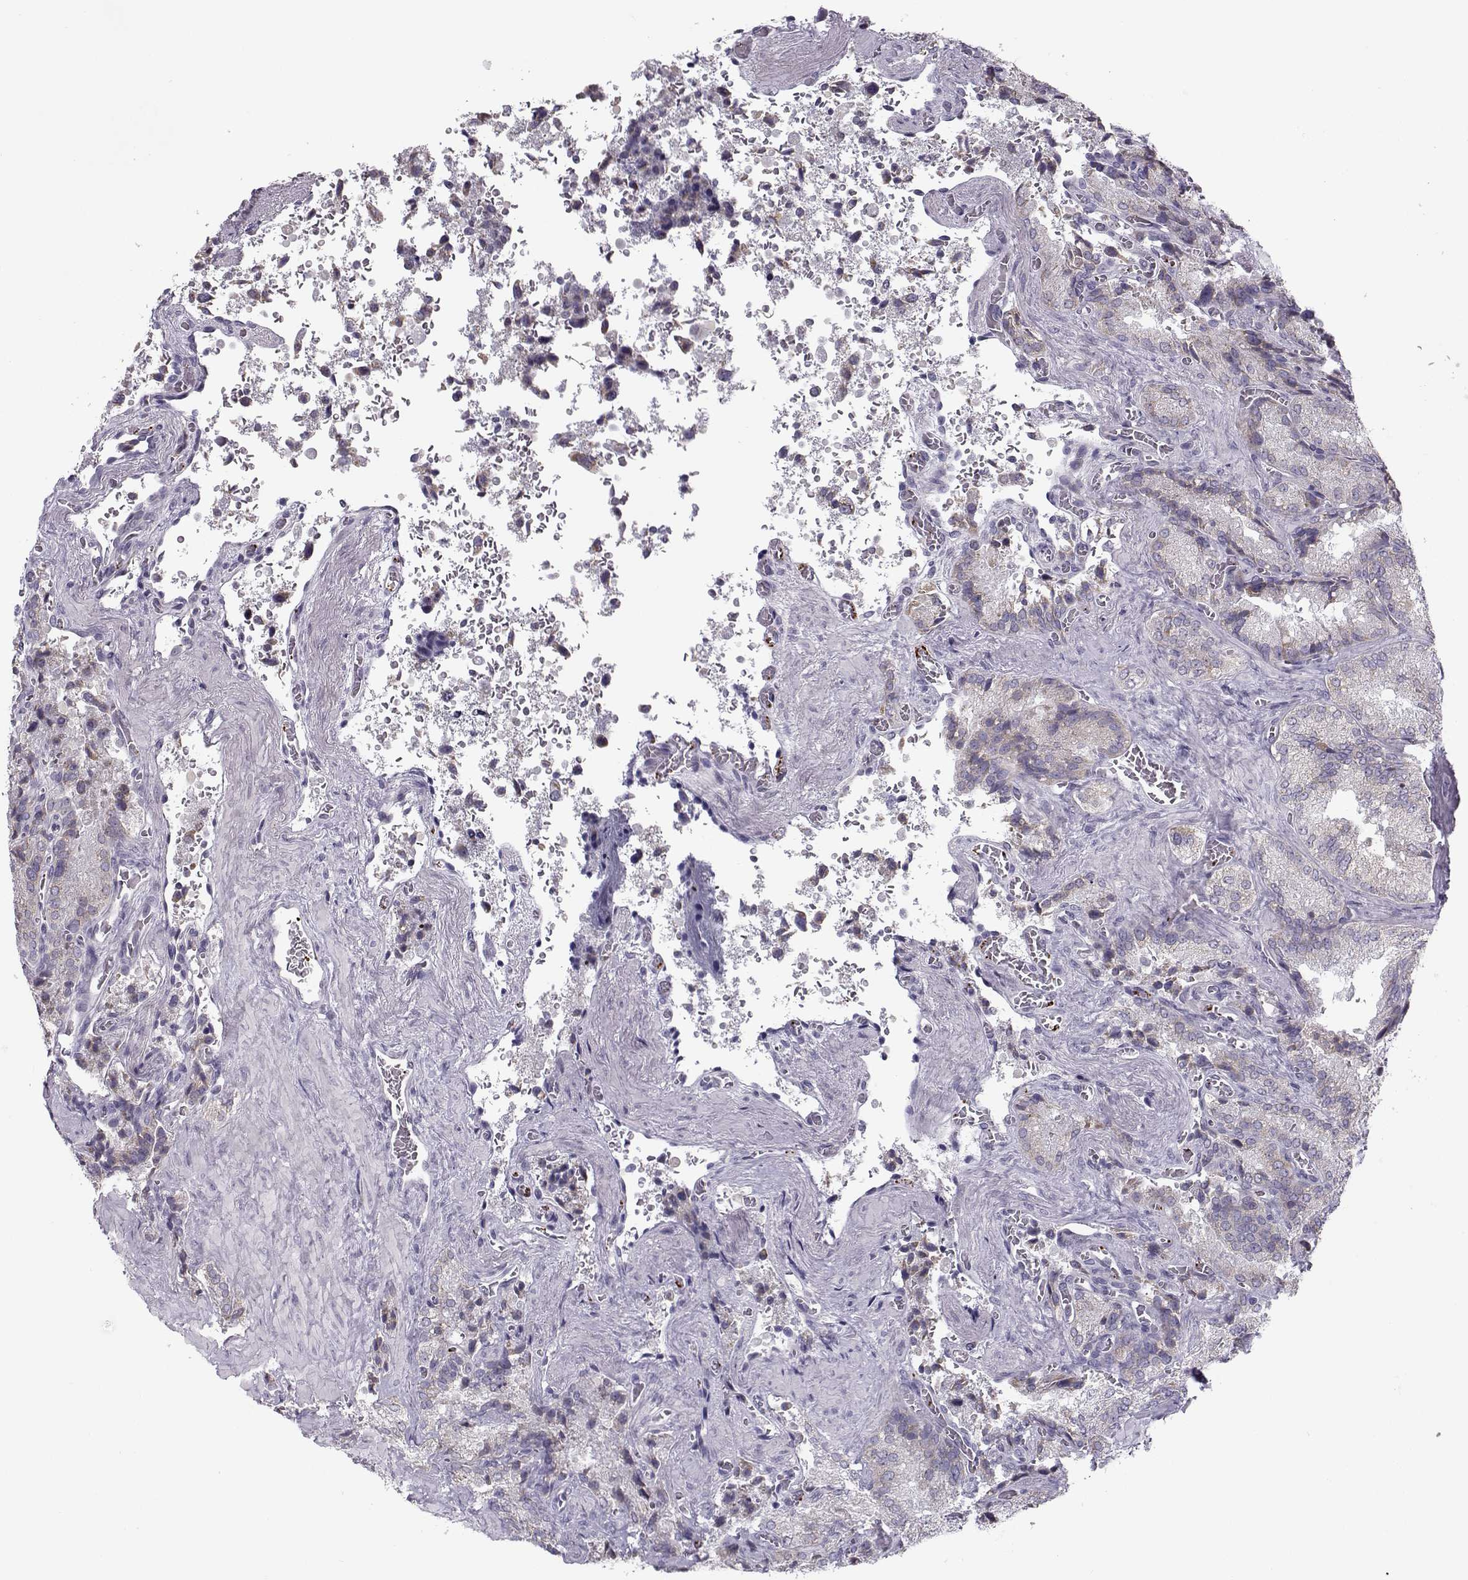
{"staining": {"intensity": "weak", "quantity": "<25%", "location": "cytoplasmic/membranous"}, "tissue": "seminal vesicle", "cell_type": "Glandular cells", "image_type": "normal", "snomed": [{"axis": "morphology", "description": "Normal tissue, NOS"}, {"axis": "topography", "description": "Seminal veicle"}], "caption": "A high-resolution histopathology image shows IHC staining of benign seminal vesicle, which exhibits no significant expression in glandular cells.", "gene": "KLF17", "patient": {"sex": "male", "age": 37}}